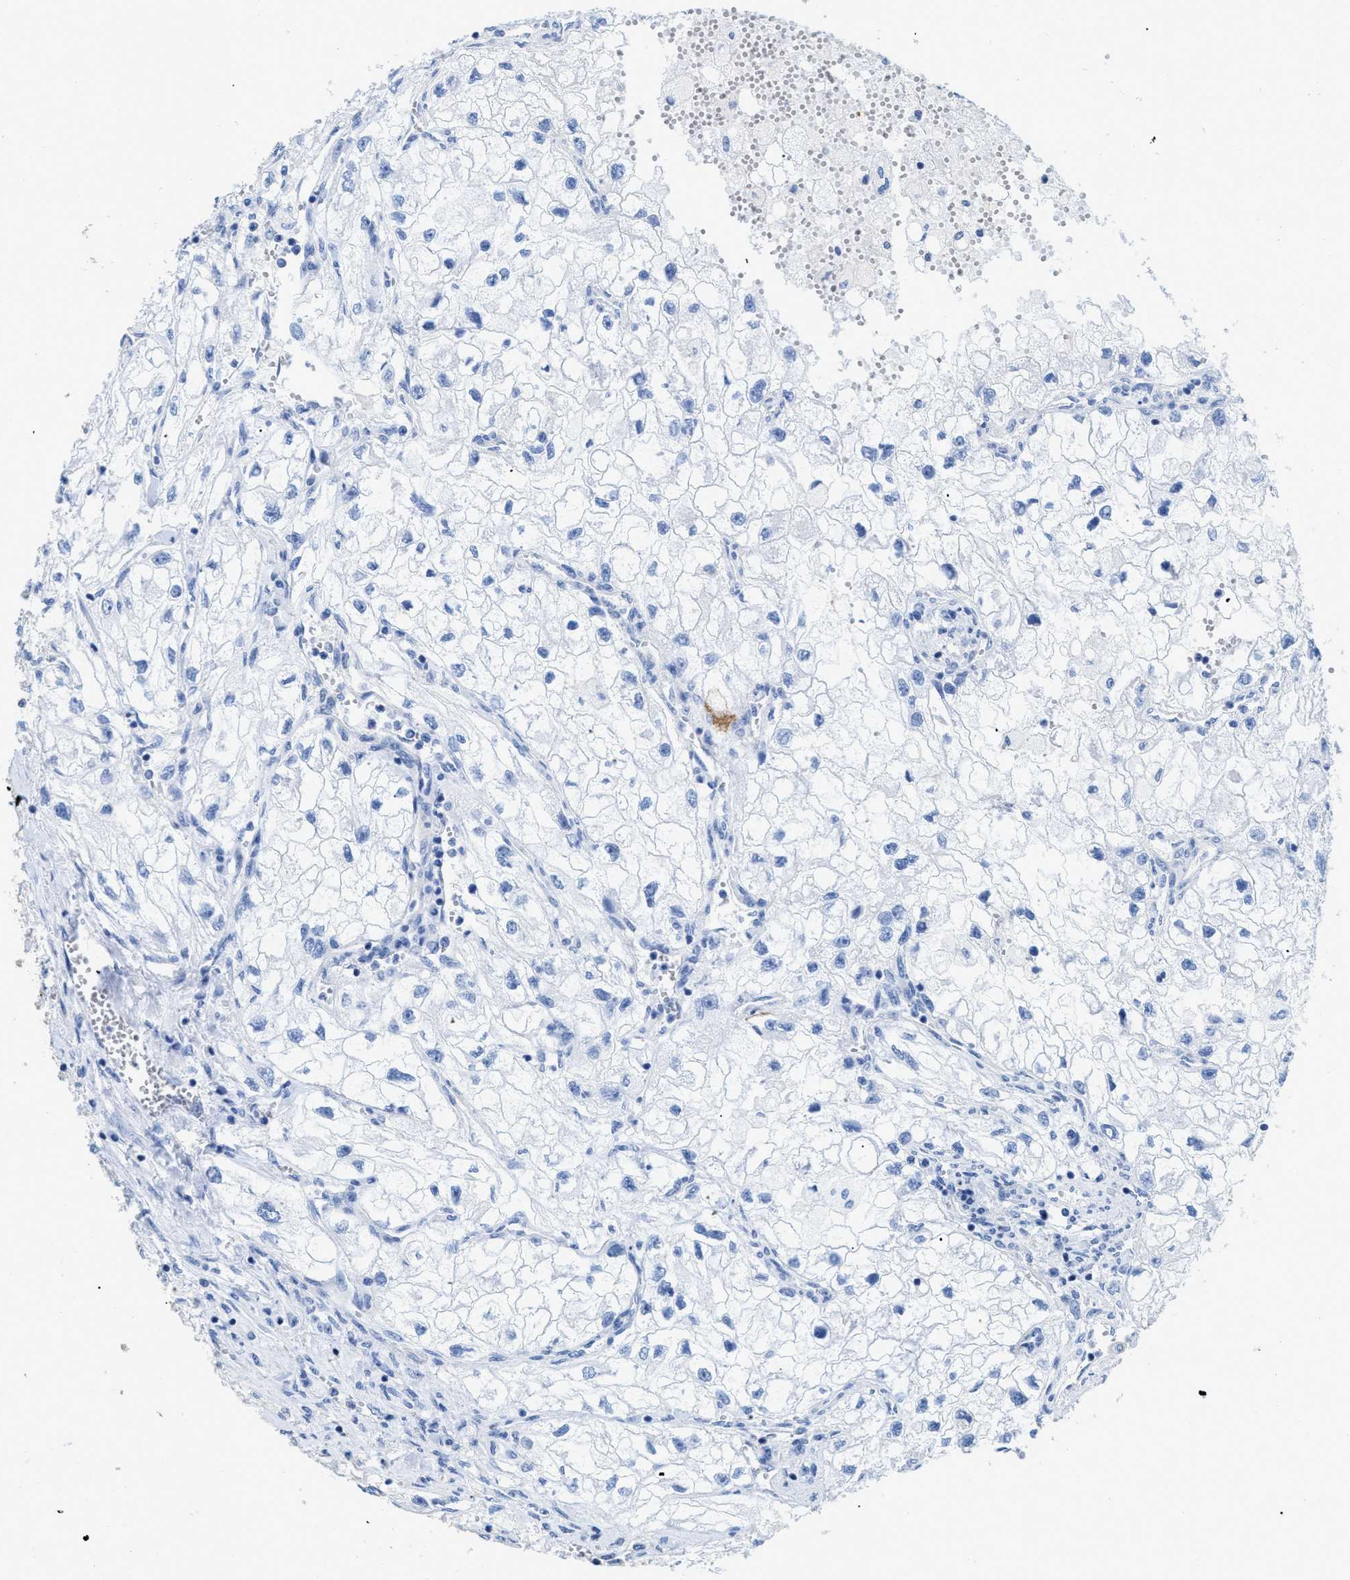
{"staining": {"intensity": "negative", "quantity": "none", "location": "none"}, "tissue": "renal cancer", "cell_type": "Tumor cells", "image_type": "cancer", "snomed": [{"axis": "morphology", "description": "Adenocarcinoma, NOS"}, {"axis": "topography", "description": "Kidney"}], "caption": "Immunohistochemical staining of renal cancer exhibits no significant positivity in tumor cells.", "gene": "DLC1", "patient": {"sex": "female", "age": 70}}